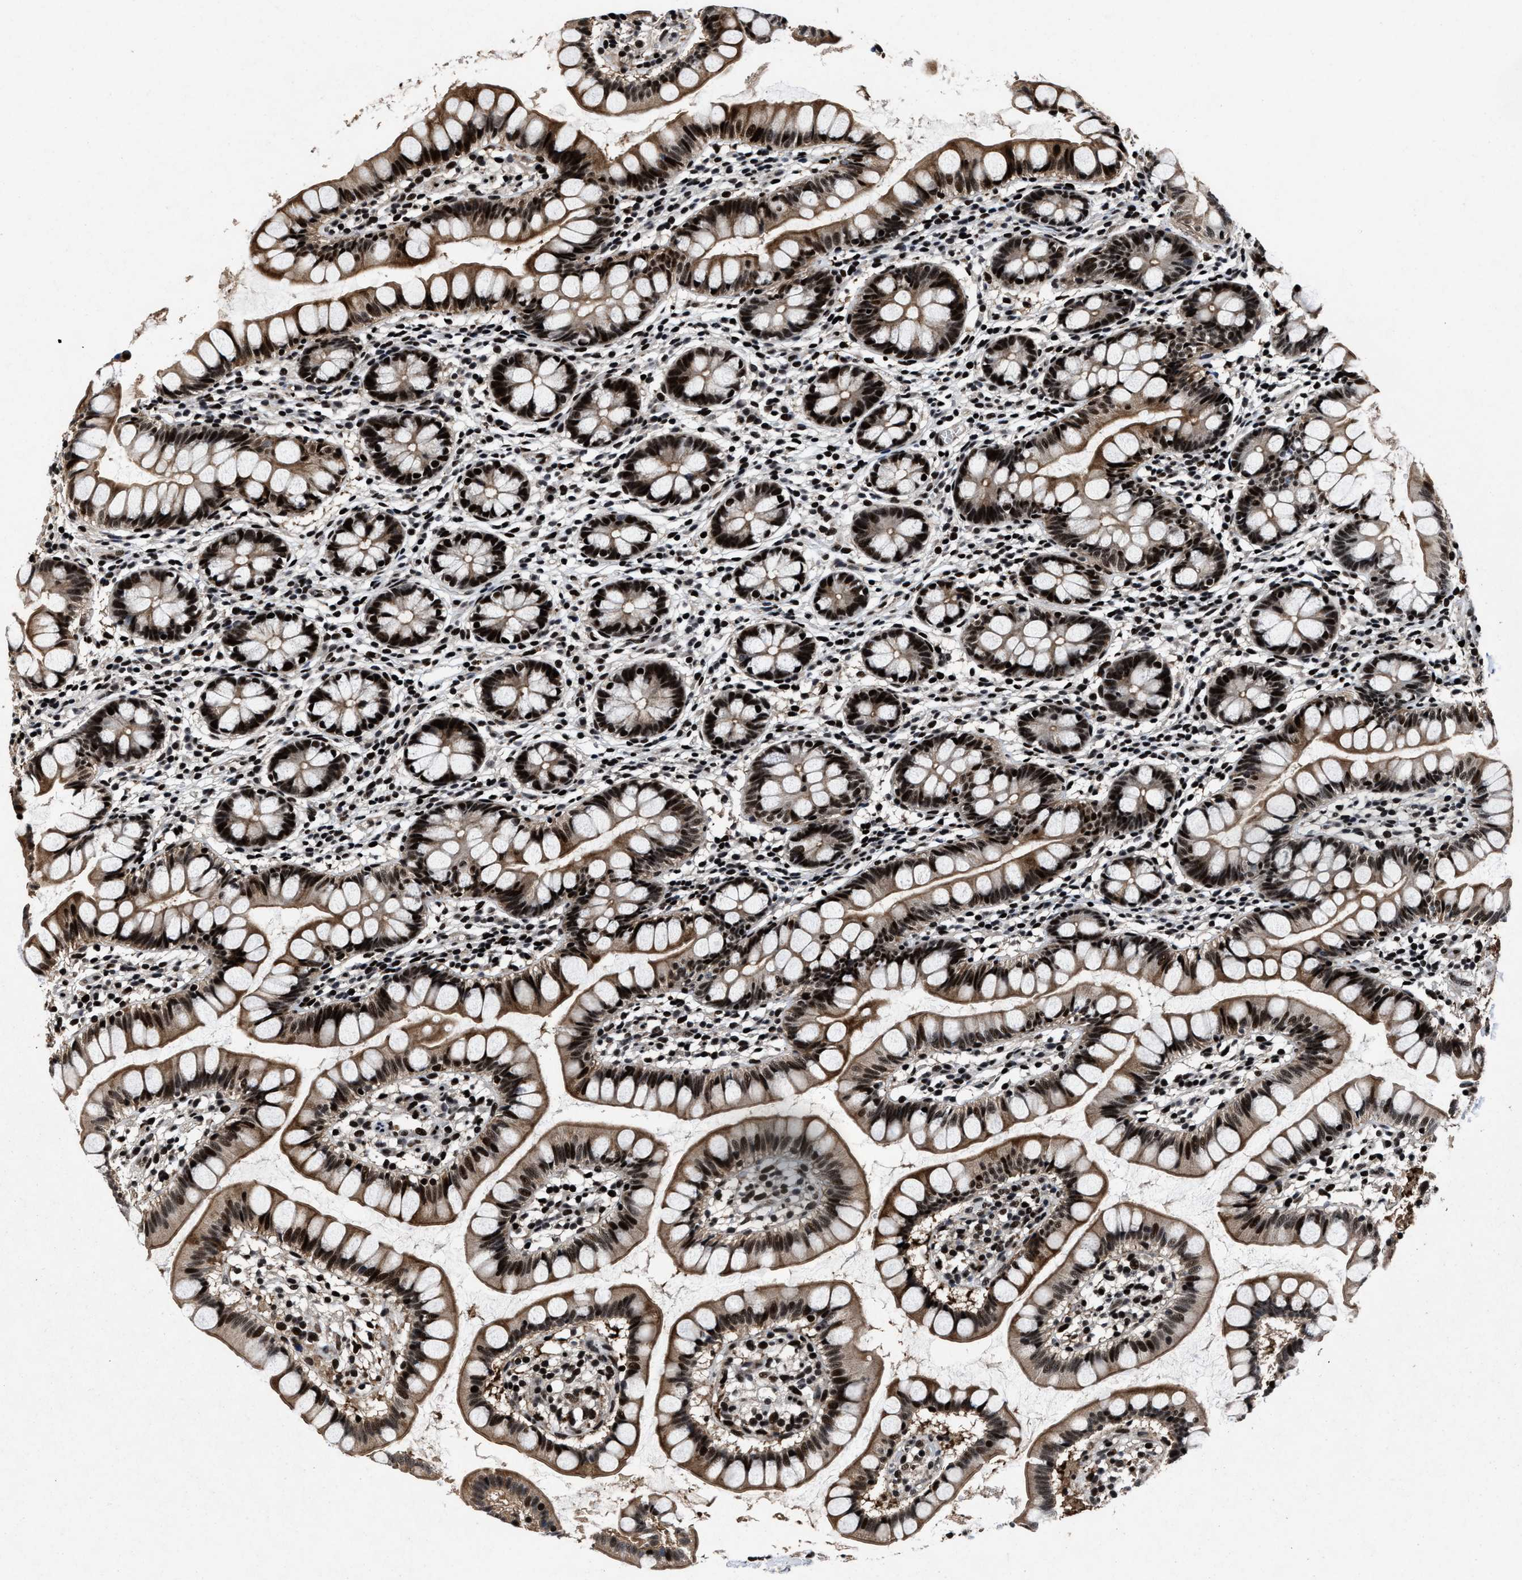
{"staining": {"intensity": "strong", "quantity": ">75%", "location": "cytoplasmic/membranous,nuclear"}, "tissue": "small intestine", "cell_type": "Glandular cells", "image_type": "normal", "snomed": [{"axis": "morphology", "description": "Normal tissue, NOS"}, {"axis": "topography", "description": "Small intestine"}], "caption": "A high amount of strong cytoplasmic/membranous,nuclear staining is appreciated in about >75% of glandular cells in unremarkable small intestine. Ihc stains the protein of interest in brown and the nuclei are stained blue.", "gene": "ZNF233", "patient": {"sex": "female", "age": 84}}